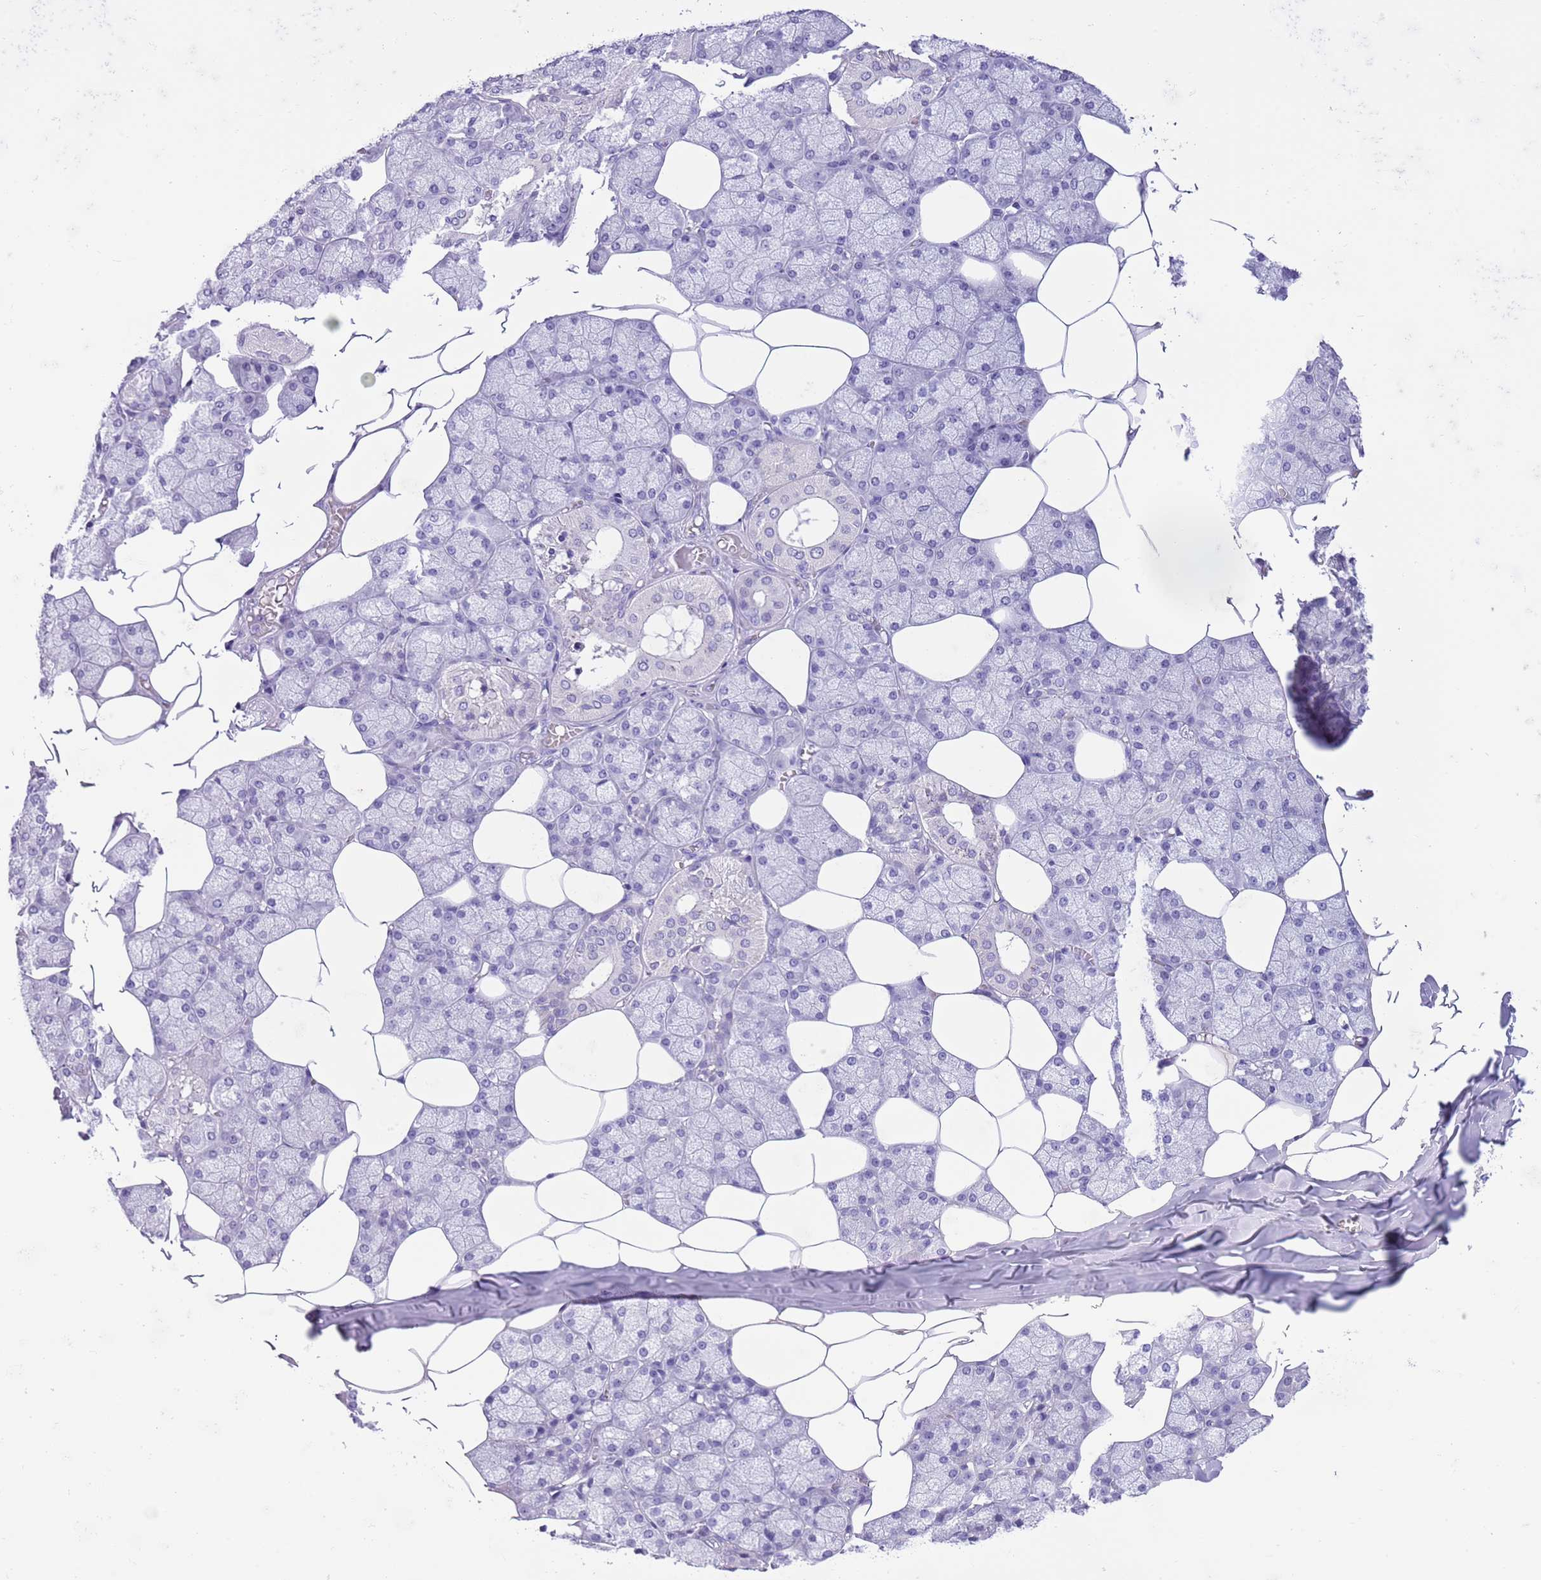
{"staining": {"intensity": "negative", "quantity": "none", "location": "none"}, "tissue": "salivary gland", "cell_type": "Glandular cells", "image_type": "normal", "snomed": [{"axis": "morphology", "description": "Normal tissue, NOS"}, {"axis": "topography", "description": "Salivary gland"}], "caption": "This is a histopathology image of immunohistochemistry staining of unremarkable salivary gland, which shows no staining in glandular cells.", "gene": "TMEM185A", "patient": {"sex": "male", "age": 62}}